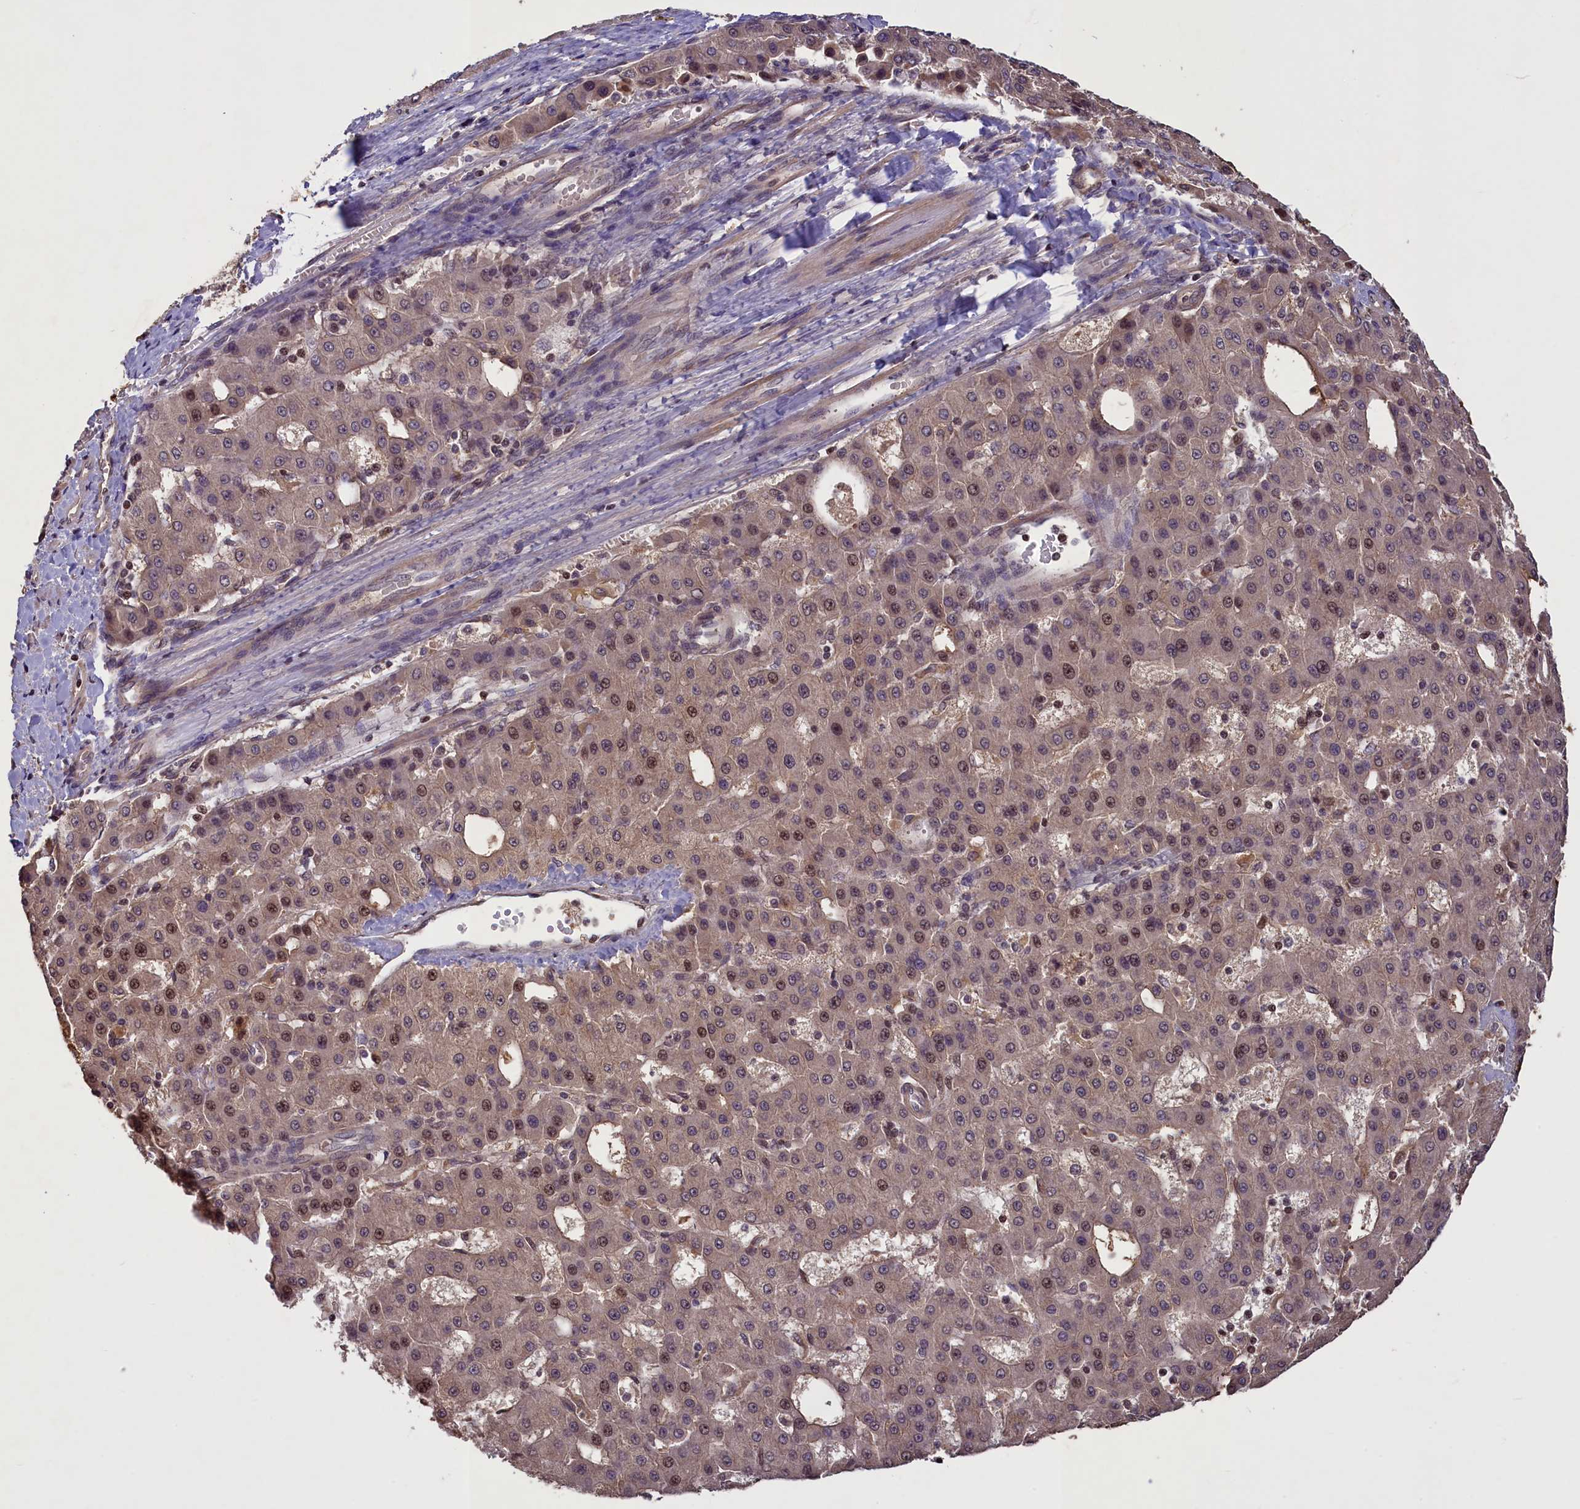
{"staining": {"intensity": "moderate", "quantity": "<25%", "location": "cytoplasmic/membranous,nuclear"}, "tissue": "liver cancer", "cell_type": "Tumor cells", "image_type": "cancer", "snomed": [{"axis": "morphology", "description": "Carcinoma, Hepatocellular, NOS"}, {"axis": "topography", "description": "Liver"}], "caption": "Liver hepatocellular carcinoma stained for a protein (brown) exhibits moderate cytoplasmic/membranous and nuclear positive staining in about <25% of tumor cells.", "gene": "MAN2C1", "patient": {"sex": "male", "age": 47}}